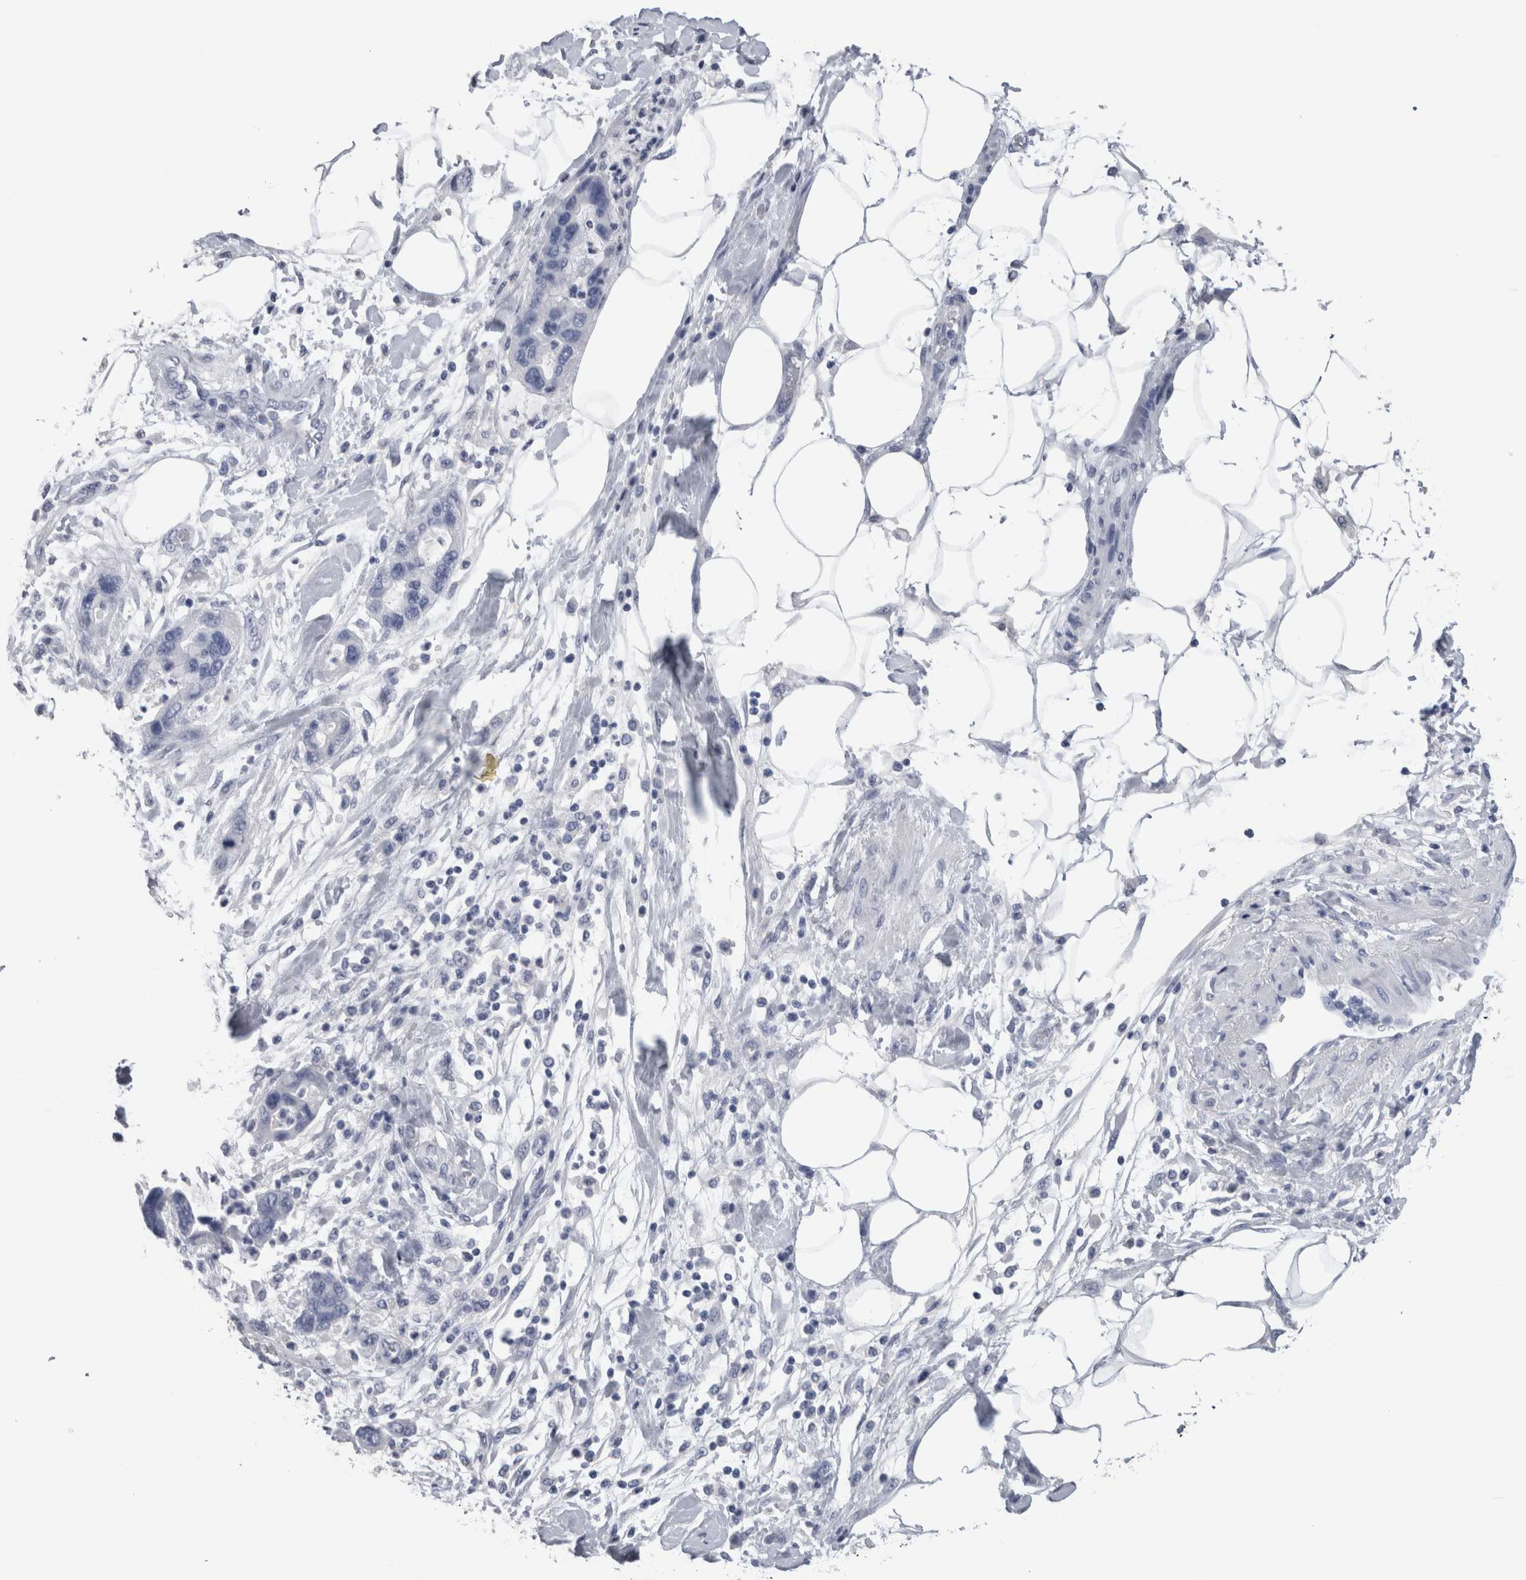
{"staining": {"intensity": "negative", "quantity": "none", "location": "none"}, "tissue": "pancreatic cancer", "cell_type": "Tumor cells", "image_type": "cancer", "snomed": [{"axis": "morphology", "description": "Normal tissue, NOS"}, {"axis": "morphology", "description": "Adenocarcinoma, NOS"}, {"axis": "topography", "description": "Pancreas"}], "caption": "The micrograph exhibits no significant staining in tumor cells of pancreatic cancer (adenocarcinoma). The staining is performed using DAB brown chromogen with nuclei counter-stained in using hematoxylin.", "gene": "CA8", "patient": {"sex": "female", "age": 71}}